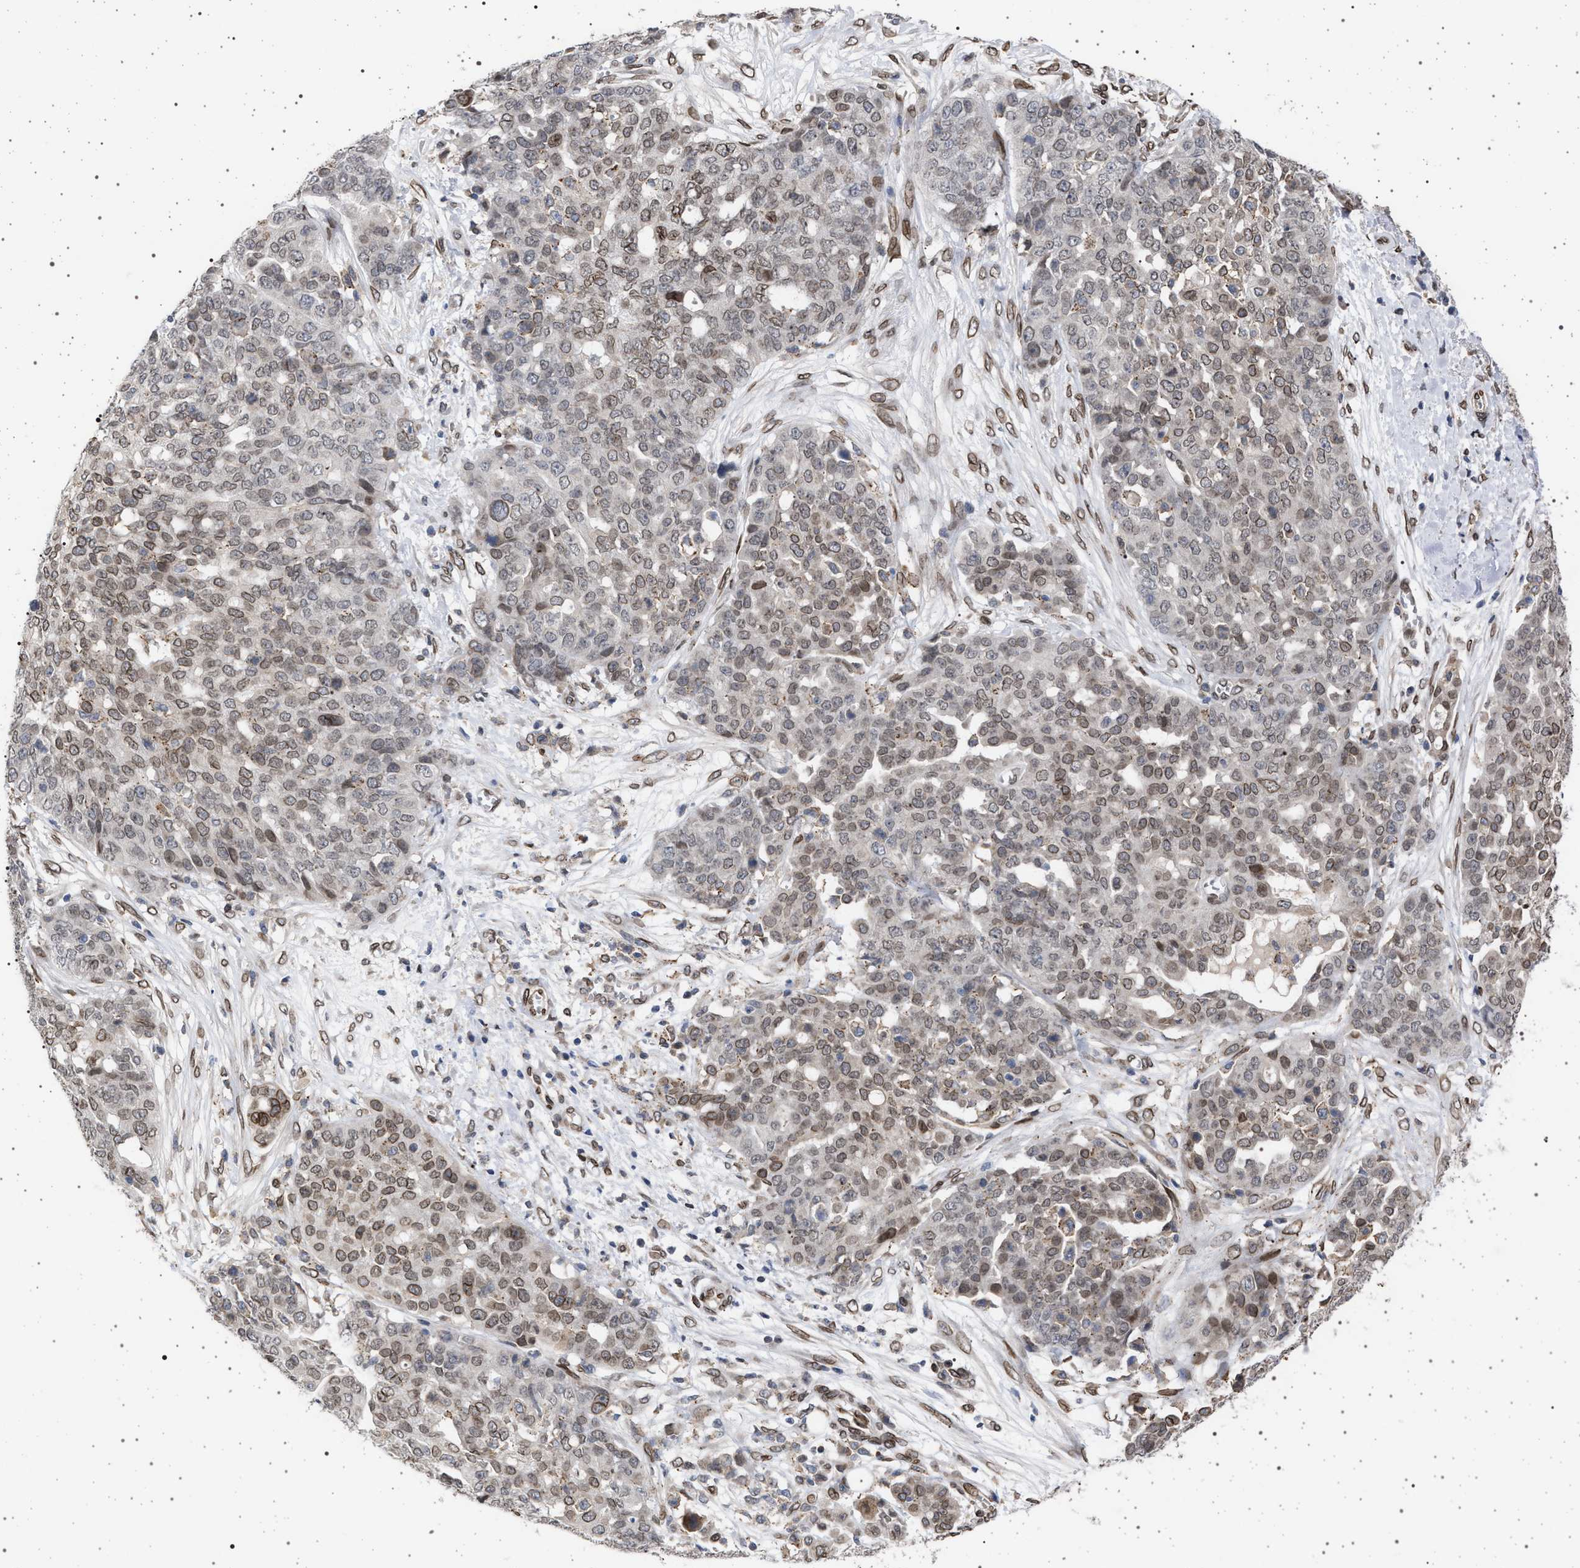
{"staining": {"intensity": "moderate", "quantity": "25%-75%", "location": "cytoplasmic/membranous,nuclear"}, "tissue": "ovarian cancer", "cell_type": "Tumor cells", "image_type": "cancer", "snomed": [{"axis": "morphology", "description": "Cystadenocarcinoma, serous, NOS"}, {"axis": "topography", "description": "Soft tissue"}, {"axis": "topography", "description": "Ovary"}], "caption": "Approximately 25%-75% of tumor cells in human serous cystadenocarcinoma (ovarian) exhibit moderate cytoplasmic/membranous and nuclear protein expression as visualized by brown immunohistochemical staining.", "gene": "ING2", "patient": {"sex": "female", "age": 57}}